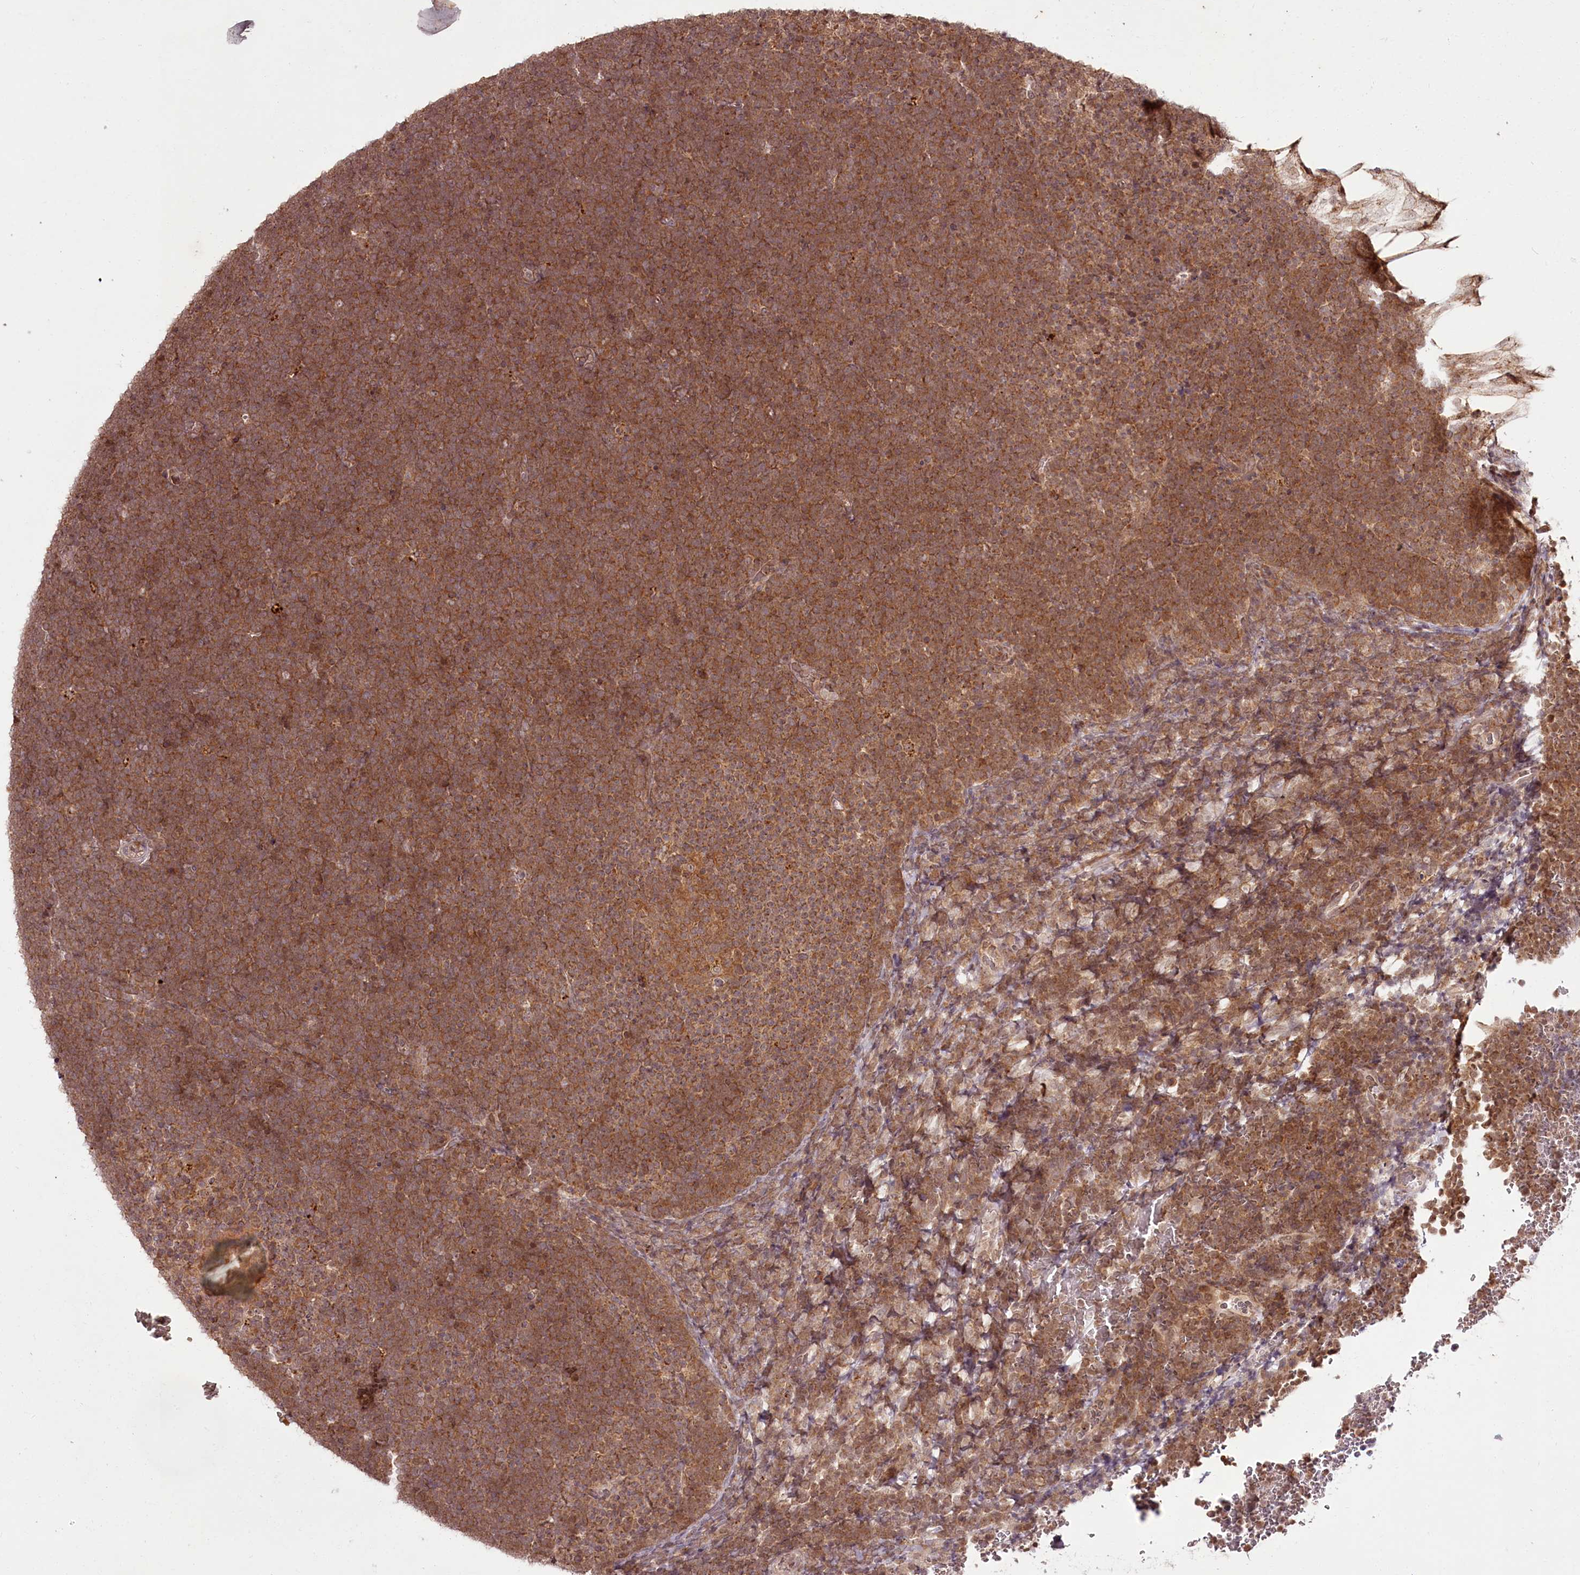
{"staining": {"intensity": "moderate", "quantity": ">75%", "location": "cytoplasmic/membranous"}, "tissue": "lymphoma", "cell_type": "Tumor cells", "image_type": "cancer", "snomed": [{"axis": "morphology", "description": "Malignant lymphoma, non-Hodgkin's type, High grade"}, {"axis": "topography", "description": "Lymph node"}], "caption": "A micrograph of malignant lymphoma, non-Hodgkin's type (high-grade) stained for a protein exhibits moderate cytoplasmic/membranous brown staining in tumor cells.", "gene": "PCBP2", "patient": {"sex": "male", "age": 13}}